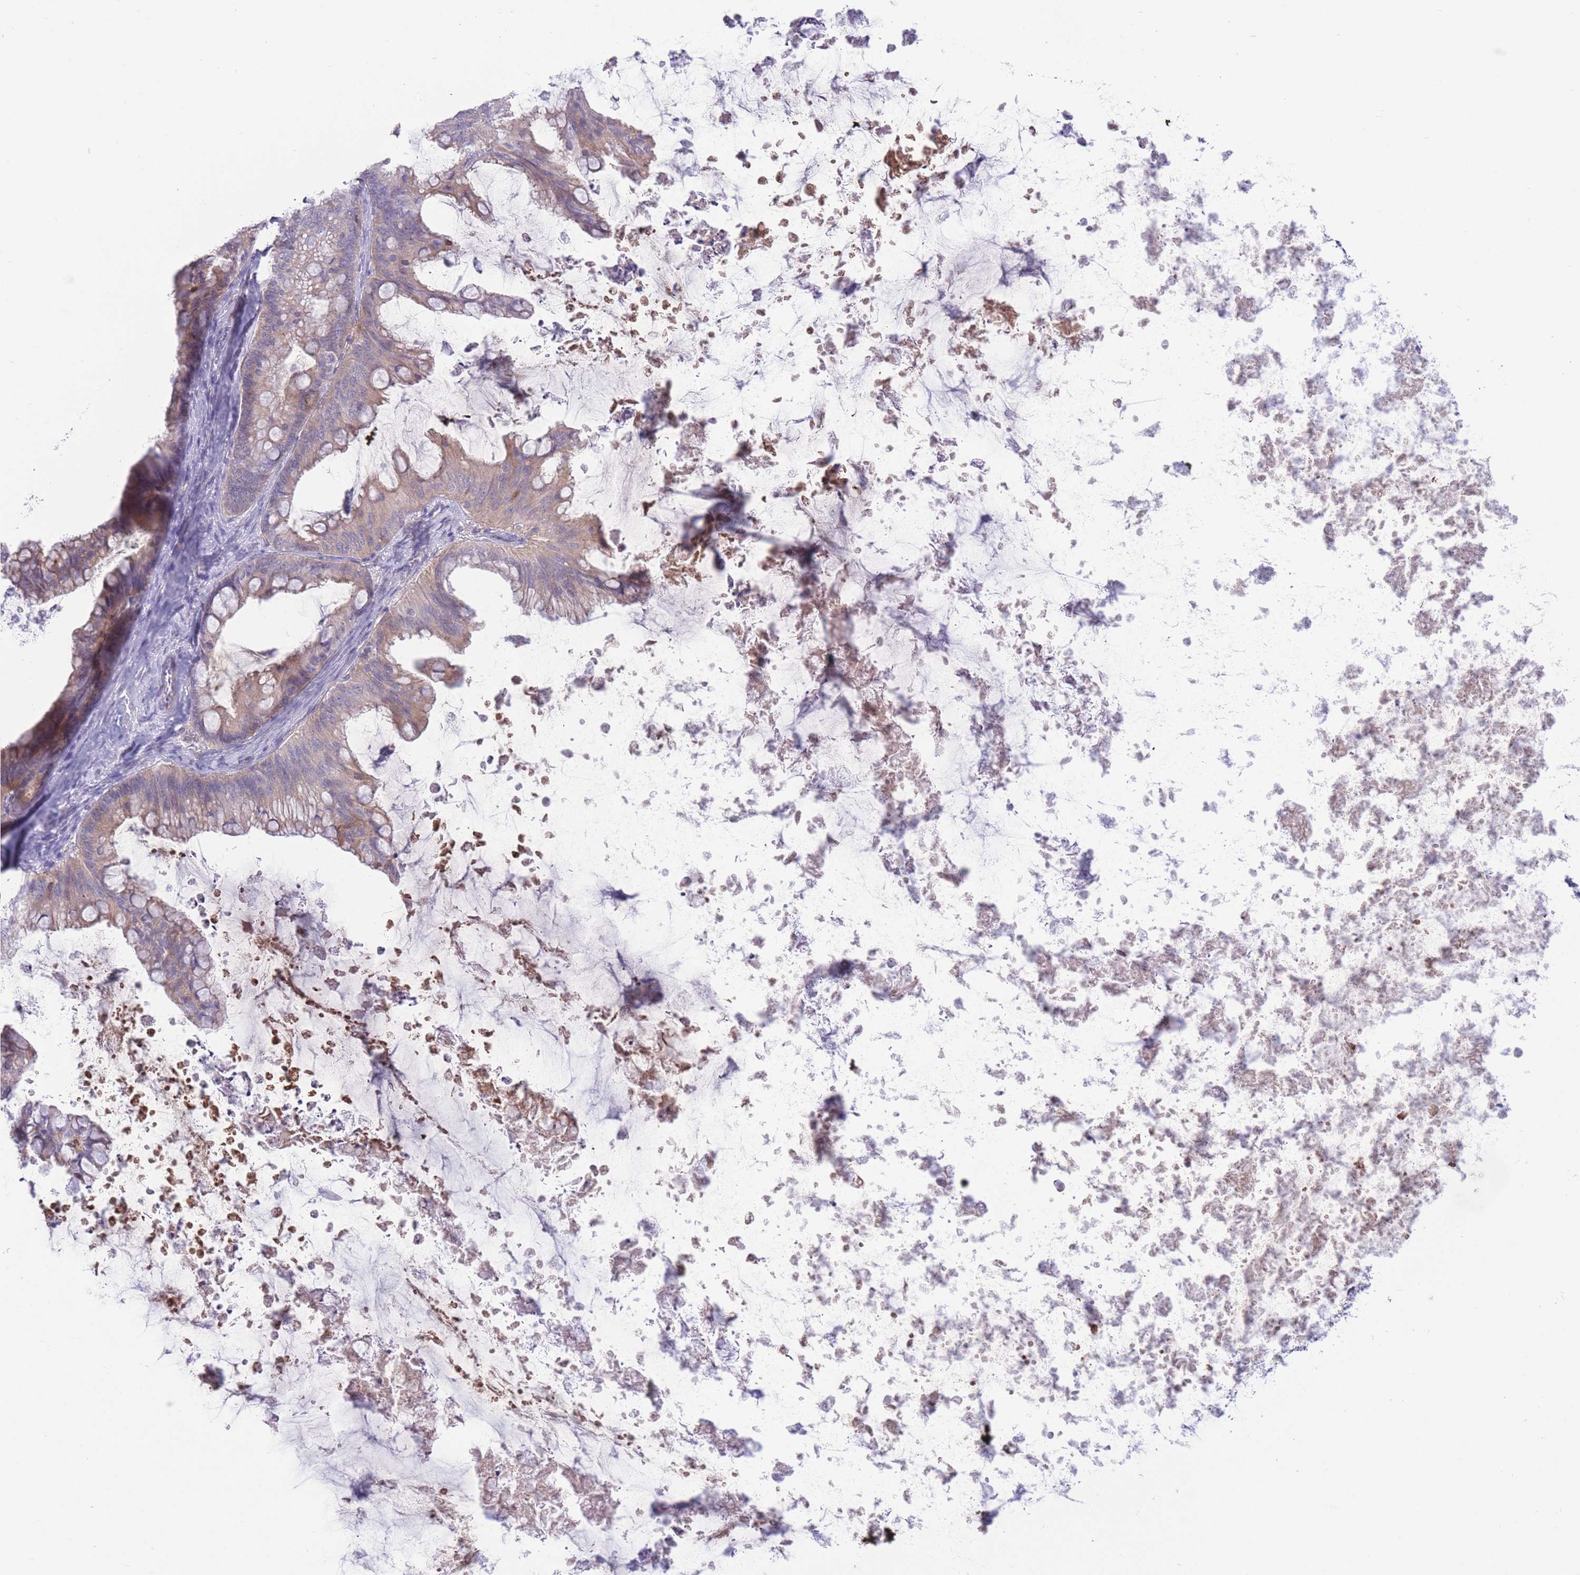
{"staining": {"intensity": "weak", "quantity": ">75%", "location": "cytoplasmic/membranous"}, "tissue": "ovarian cancer", "cell_type": "Tumor cells", "image_type": "cancer", "snomed": [{"axis": "morphology", "description": "Cystadenocarcinoma, mucinous, NOS"}, {"axis": "topography", "description": "Ovary"}], "caption": "Tumor cells reveal low levels of weak cytoplasmic/membranous positivity in about >75% of cells in human mucinous cystadenocarcinoma (ovarian). (DAB (3,3'-diaminobenzidine) IHC, brown staining for protein, blue staining for nuclei).", "gene": "ALS2CL", "patient": {"sex": "female", "age": 35}}